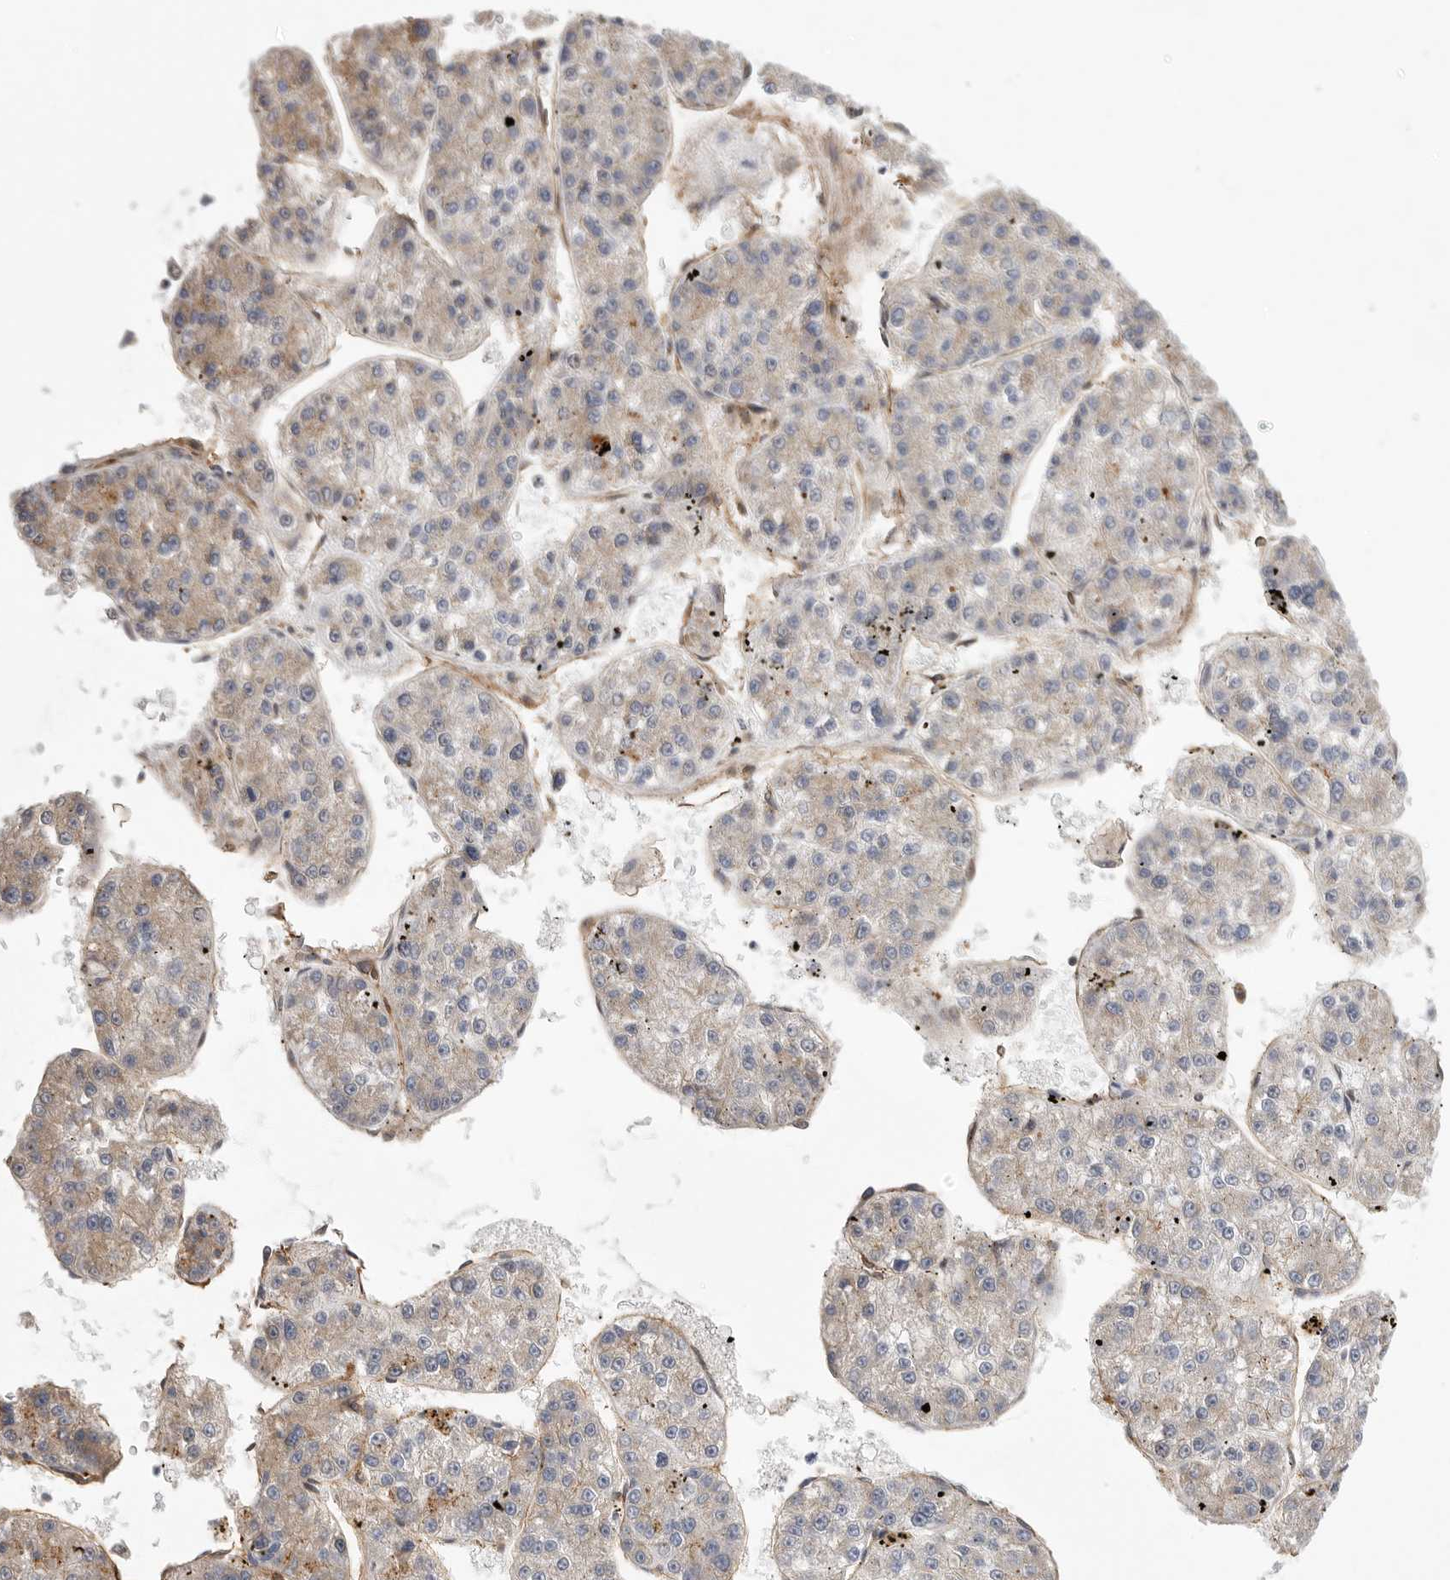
{"staining": {"intensity": "weak", "quantity": "25%-75%", "location": "cytoplasmic/membranous"}, "tissue": "liver cancer", "cell_type": "Tumor cells", "image_type": "cancer", "snomed": [{"axis": "morphology", "description": "Carcinoma, Hepatocellular, NOS"}, {"axis": "topography", "description": "Liver"}], "caption": "IHC histopathology image of hepatocellular carcinoma (liver) stained for a protein (brown), which displays low levels of weak cytoplasmic/membranous expression in approximately 25%-75% of tumor cells.", "gene": "NECTIN1", "patient": {"sex": "female", "age": 73}}